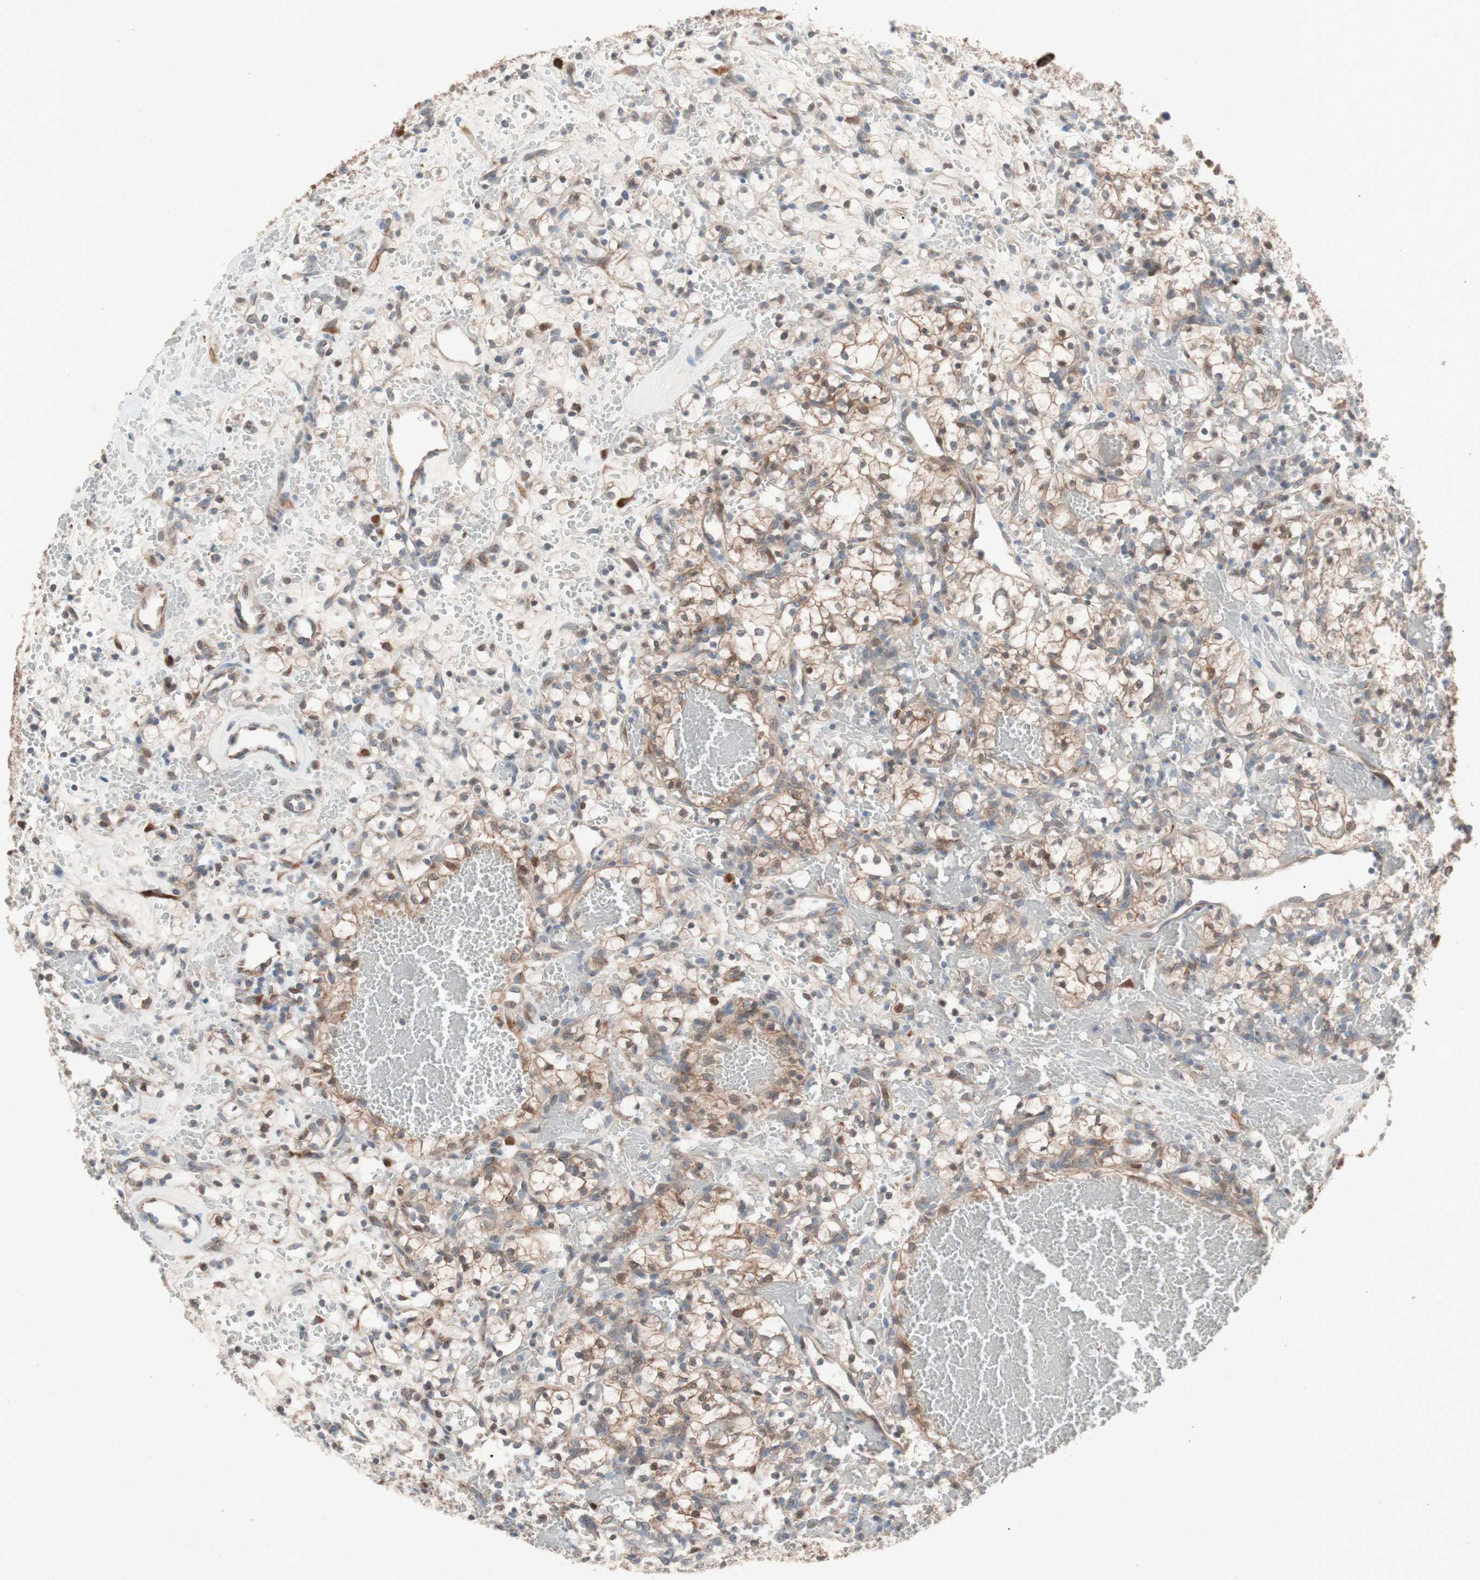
{"staining": {"intensity": "moderate", "quantity": ">75%", "location": "cytoplasmic/membranous"}, "tissue": "renal cancer", "cell_type": "Tumor cells", "image_type": "cancer", "snomed": [{"axis": "morphology", "description": "Adenocarcinoma, NOS"}, {"axis": "topography", "description": "Kidney"}], "caption": "Moderate cytoplasmic/membranous protein expression is appreciated in about >75% of tumor cells in adenocarcinoma (renal).", "gene": "FAAH", "patient": {"sex": "female", "age": 60}}